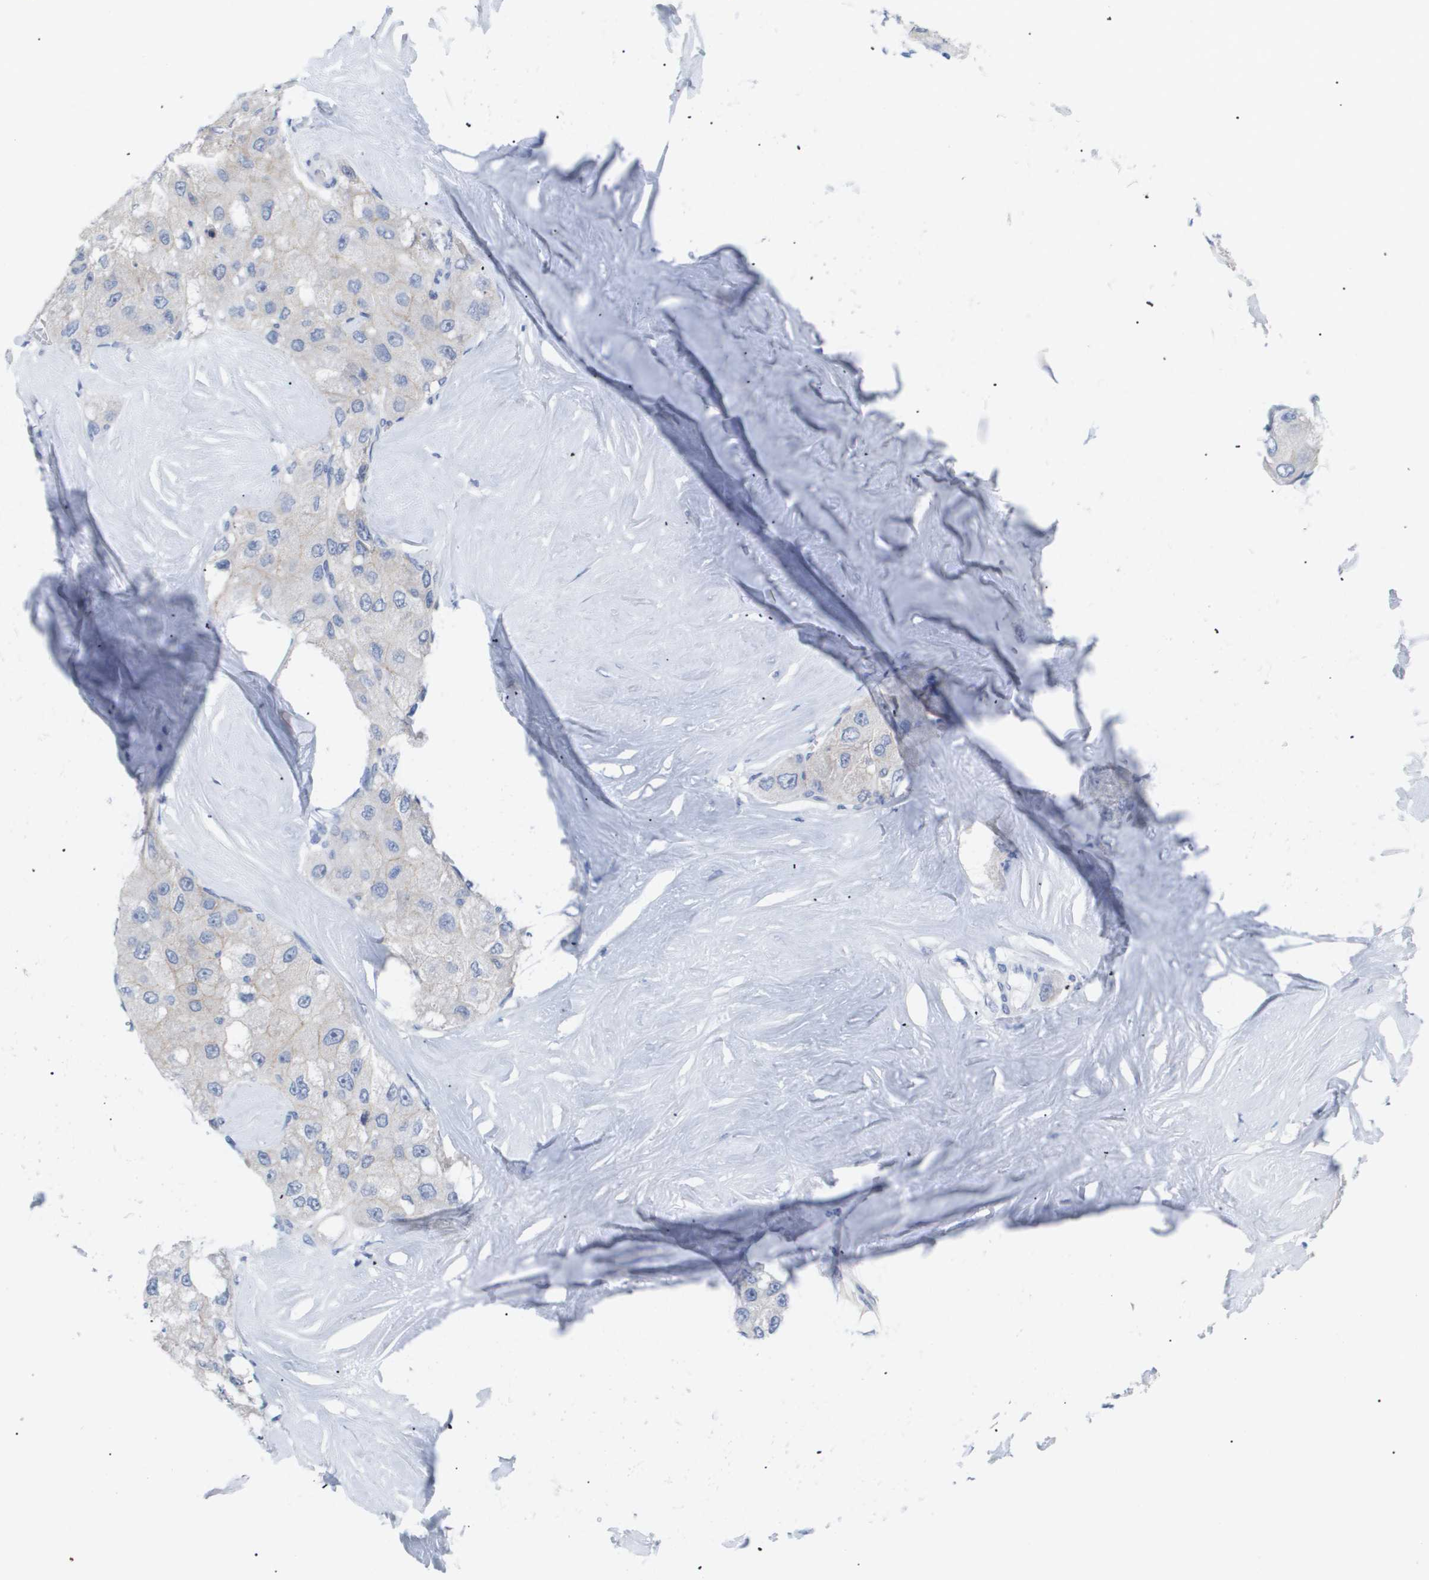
{"staining": {"intensity": "negative", "quantity": "none", "location": "none"}, "tissue": "liver cancer", "cell_type": "Tumor cells", "image_type": "cancer", "snomed": [{"axis": "morphology", "description": "Carcinoma, Hepatocellular, NOS"}, {"axis": "topography", "description": "Liver"}], "caption": "An image of liver hepatocellular carcinoma stained for a protein displays no brown staining in tumor cells. (DAB (3,3'-diaminobenzidine) IHC with hematoxylin counter stain).", "gene": "CAV3", "patient": {"sex": "male", "age": 80}}